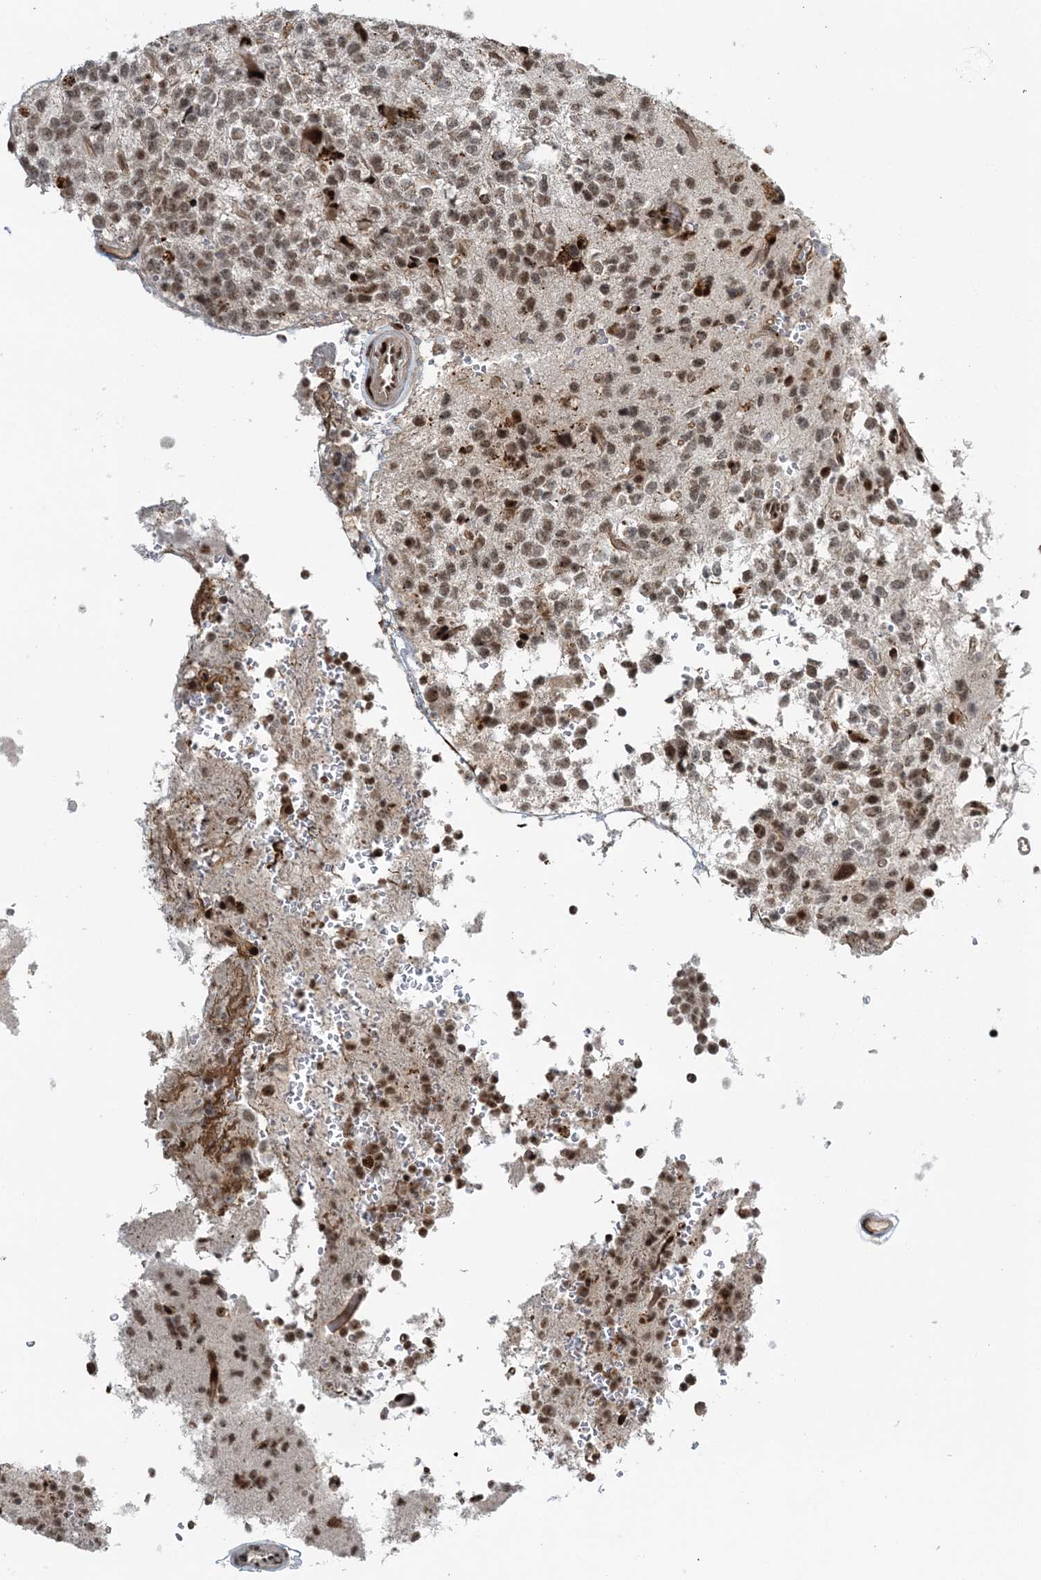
{"staining": {"intensity": "moderate", "quantity": ">75%", "location": "nuclear"}, "tissue": "glioma", "cell_type": "Tumor cells", "image_type": "cancer", "snomed": [{"axis": "morphology", "description": "Glioma, malignant, High grade"}, {"axis": "topography", "description": "Brain"}], "caption": "Malignant glioma (high-grade) stained with a protein marker demonstrates moderate staining in tumor cells.", "gene": "CWC22", "patient": {"sex": "female", "age": 62}}